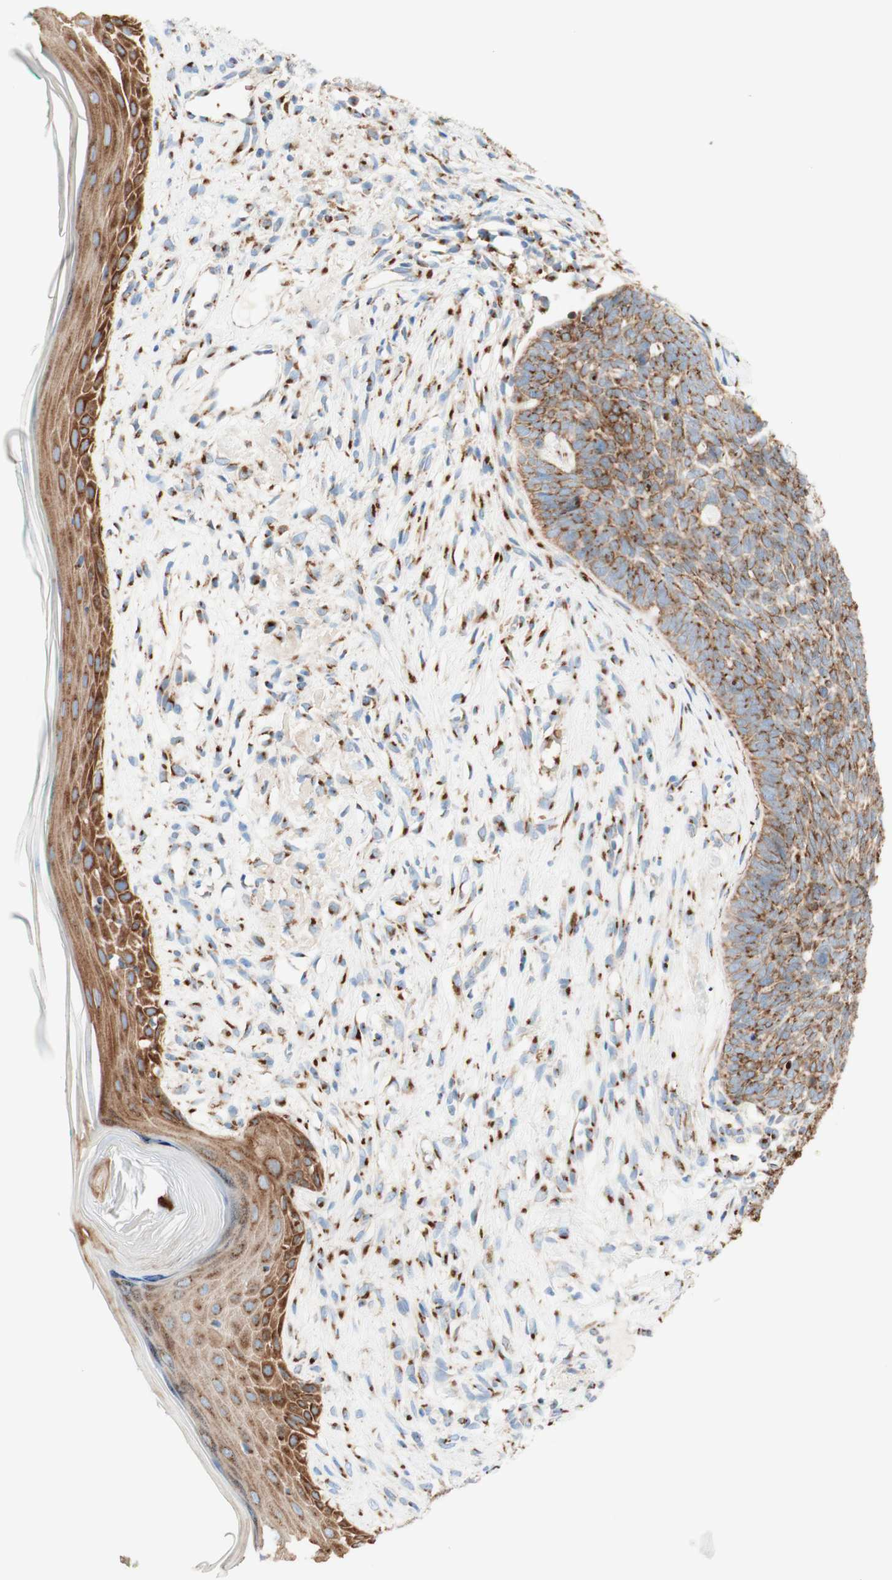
{"staining": {"intensity": "moderate", "quantity": ">75%", "location": "cytoplasmic/membranous"}, "tissue": "skin cancer", "cell_type": "Tumor cells", "image_type": "cancer", "snomed": [{"axis": "morphology", "description": "Basal cell carcinoma"}, {"axis": "topography", "description": "Skin"}], "caption": "Skin cancer (basal cell carcinoma) was stained to show a protein in brown. There is medium levels of moderate cytoplasmic/membranous staining in approximately >75% of tumor cells.", "gene": "GOLGB1", "patient": {"sex": "female", "age": 84}}